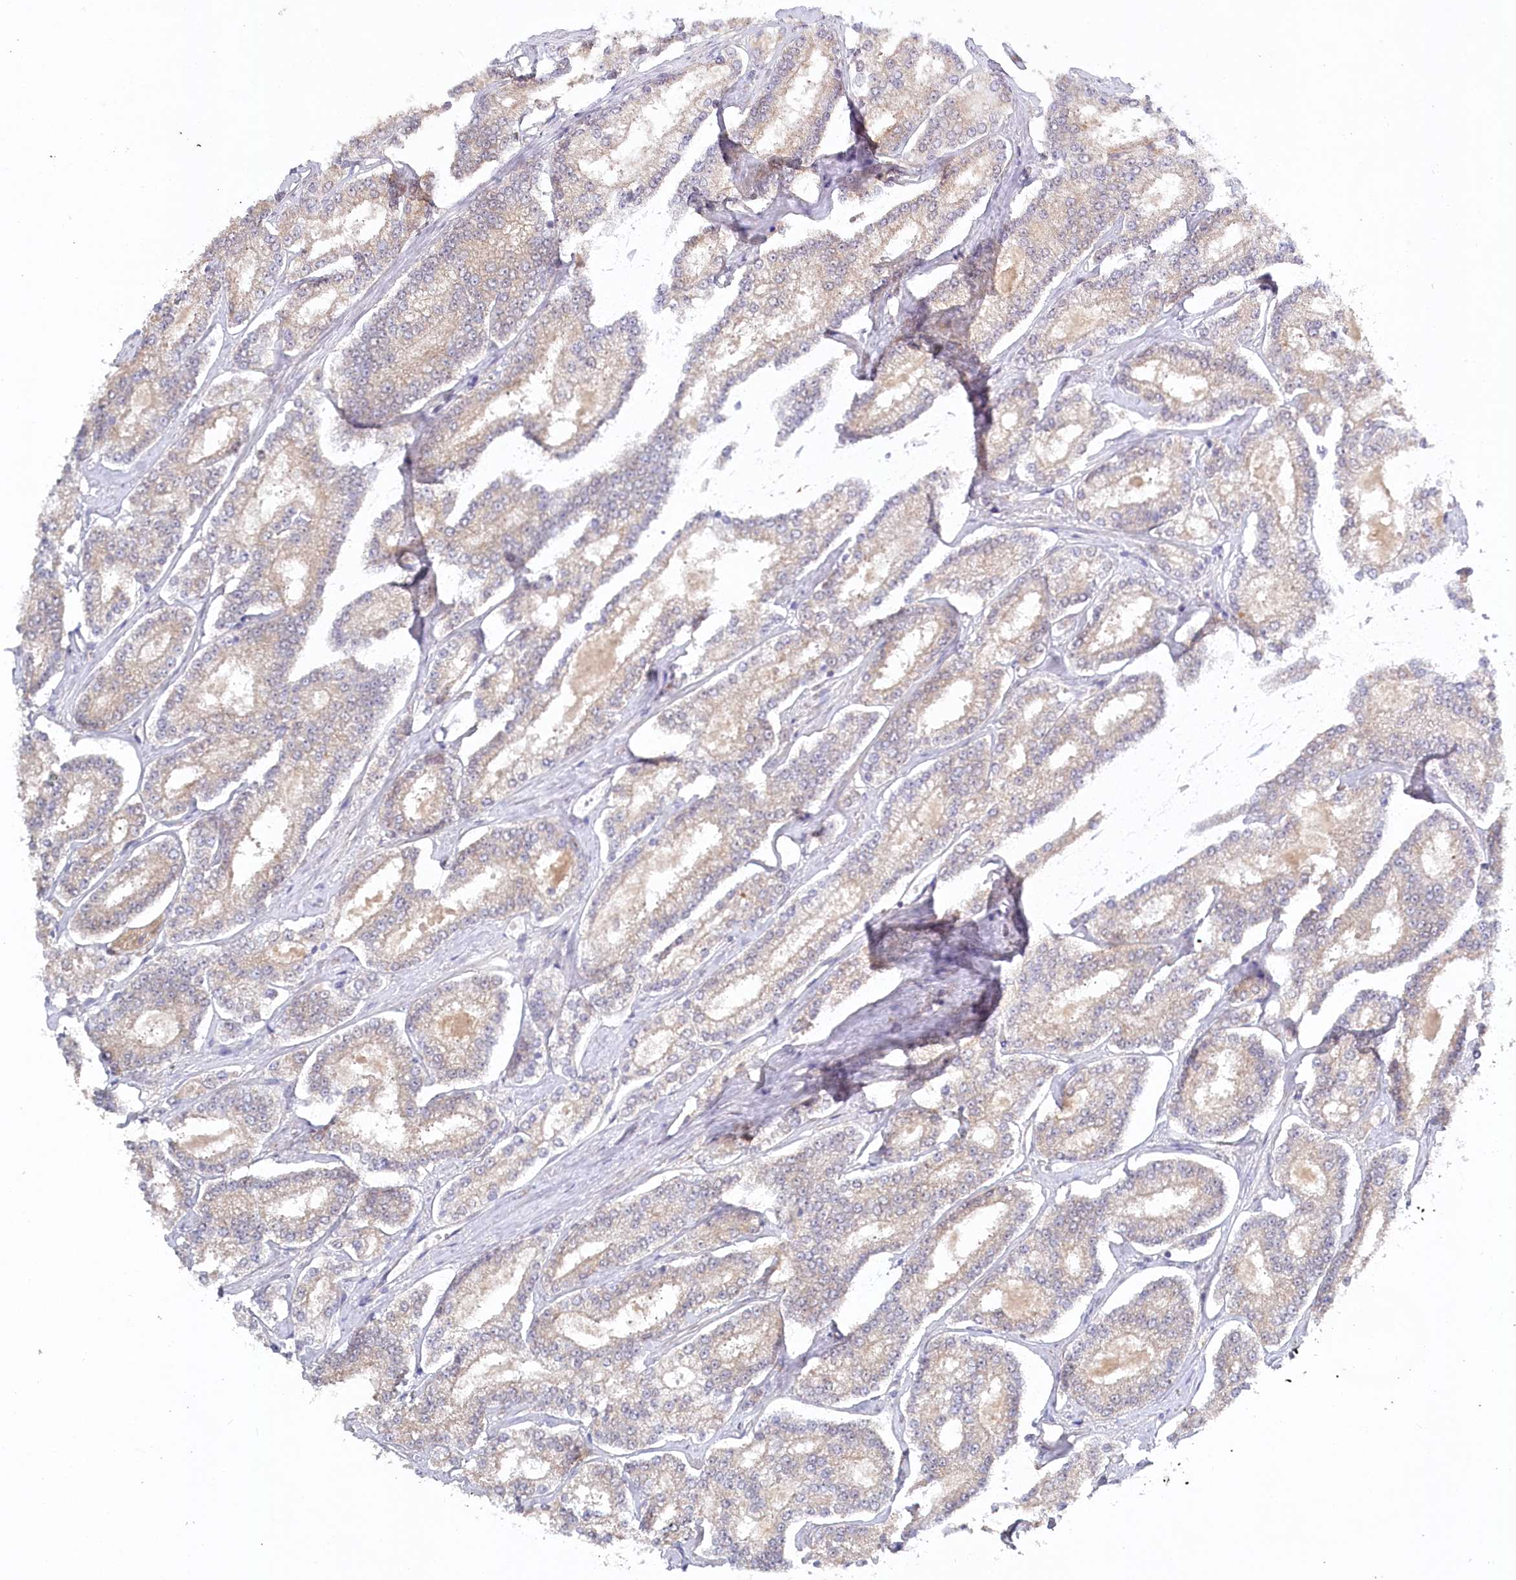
{"staining": {"intensity": "weak", "quantity": "25%-75%", "location": "cytoplasmic/membranous"}, "tissue": "prostate cancer", "cell_type": "Tumor cells", "image_type": "cancer", "snomed": [{"axis": "morphology", "description": "Normal tissue, NOS"}, {"axis": "morphology", "description": "Adenocarcinoma, High grade"}, {"axis": "topography", "description": "Prostate"}], "caption": "DAB (3,3'-diaminobenzidine) immunohistochemical staining of human high-grade adenocarcinoma (prostate) shows weak cytoplasmic/membranous protein staining in approximately 25%-75% of tumor cells.", "gene": "AAMDC", "patient": {"sex": "male", "age": 83}}